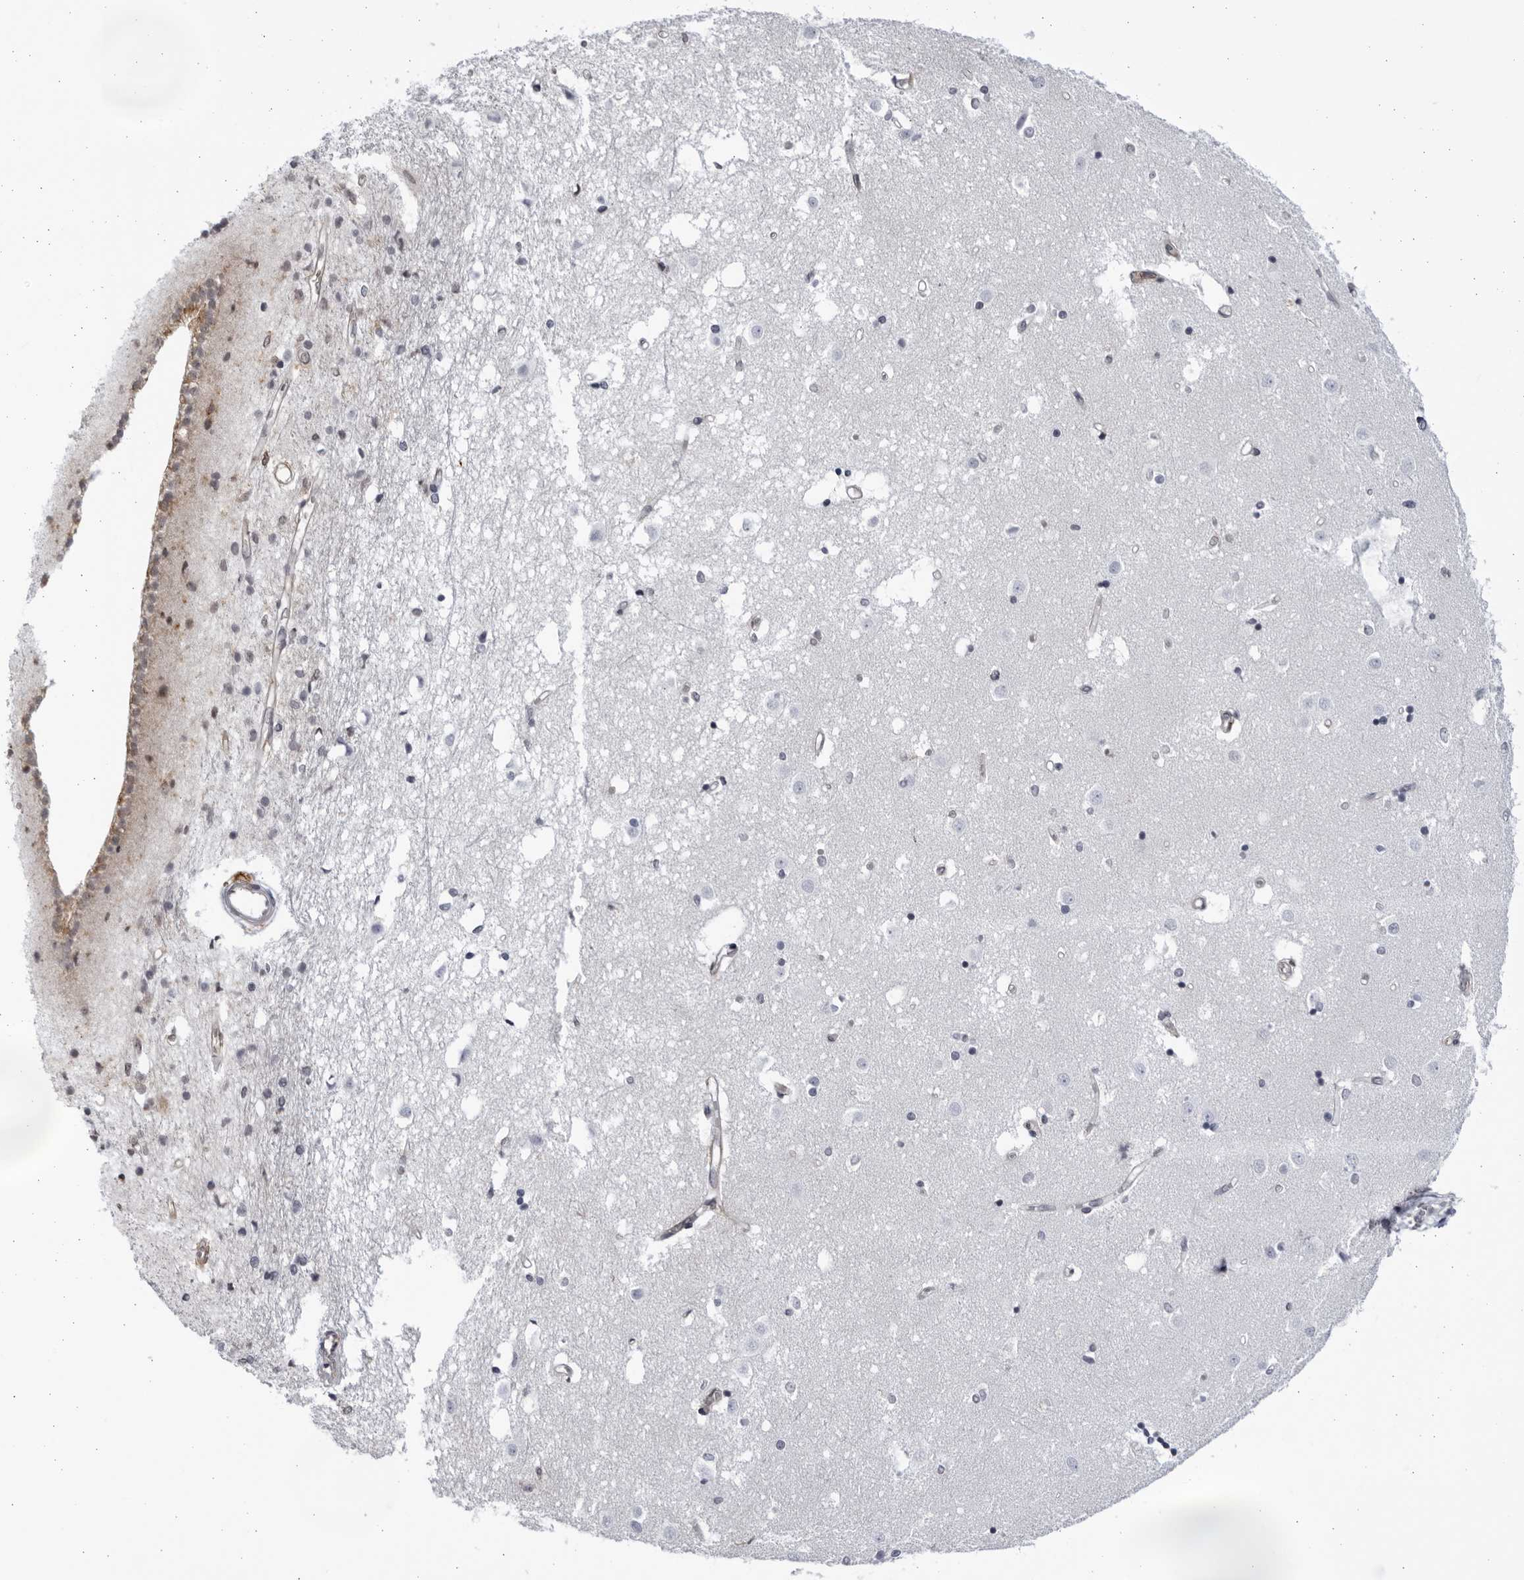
{"staining": {"intensity": "negative", "quantity": "none", "location": "none"}, "tissue": "caudate", "cell_type": "Glial cells", "image_type": "normal", "snomed": [{"axis": "morphology", "description": "Normal tissue, NOS"}, {"axis": "topography", "description": "Lateral ventricle wall"}], "caption": "The immunohistochemistry histopathology image has no significant expression in glial cells of caudate. Nuclei are stained in blue.", "gene": "BMP2K", "patient": {"sex": "male", "age": 45}}